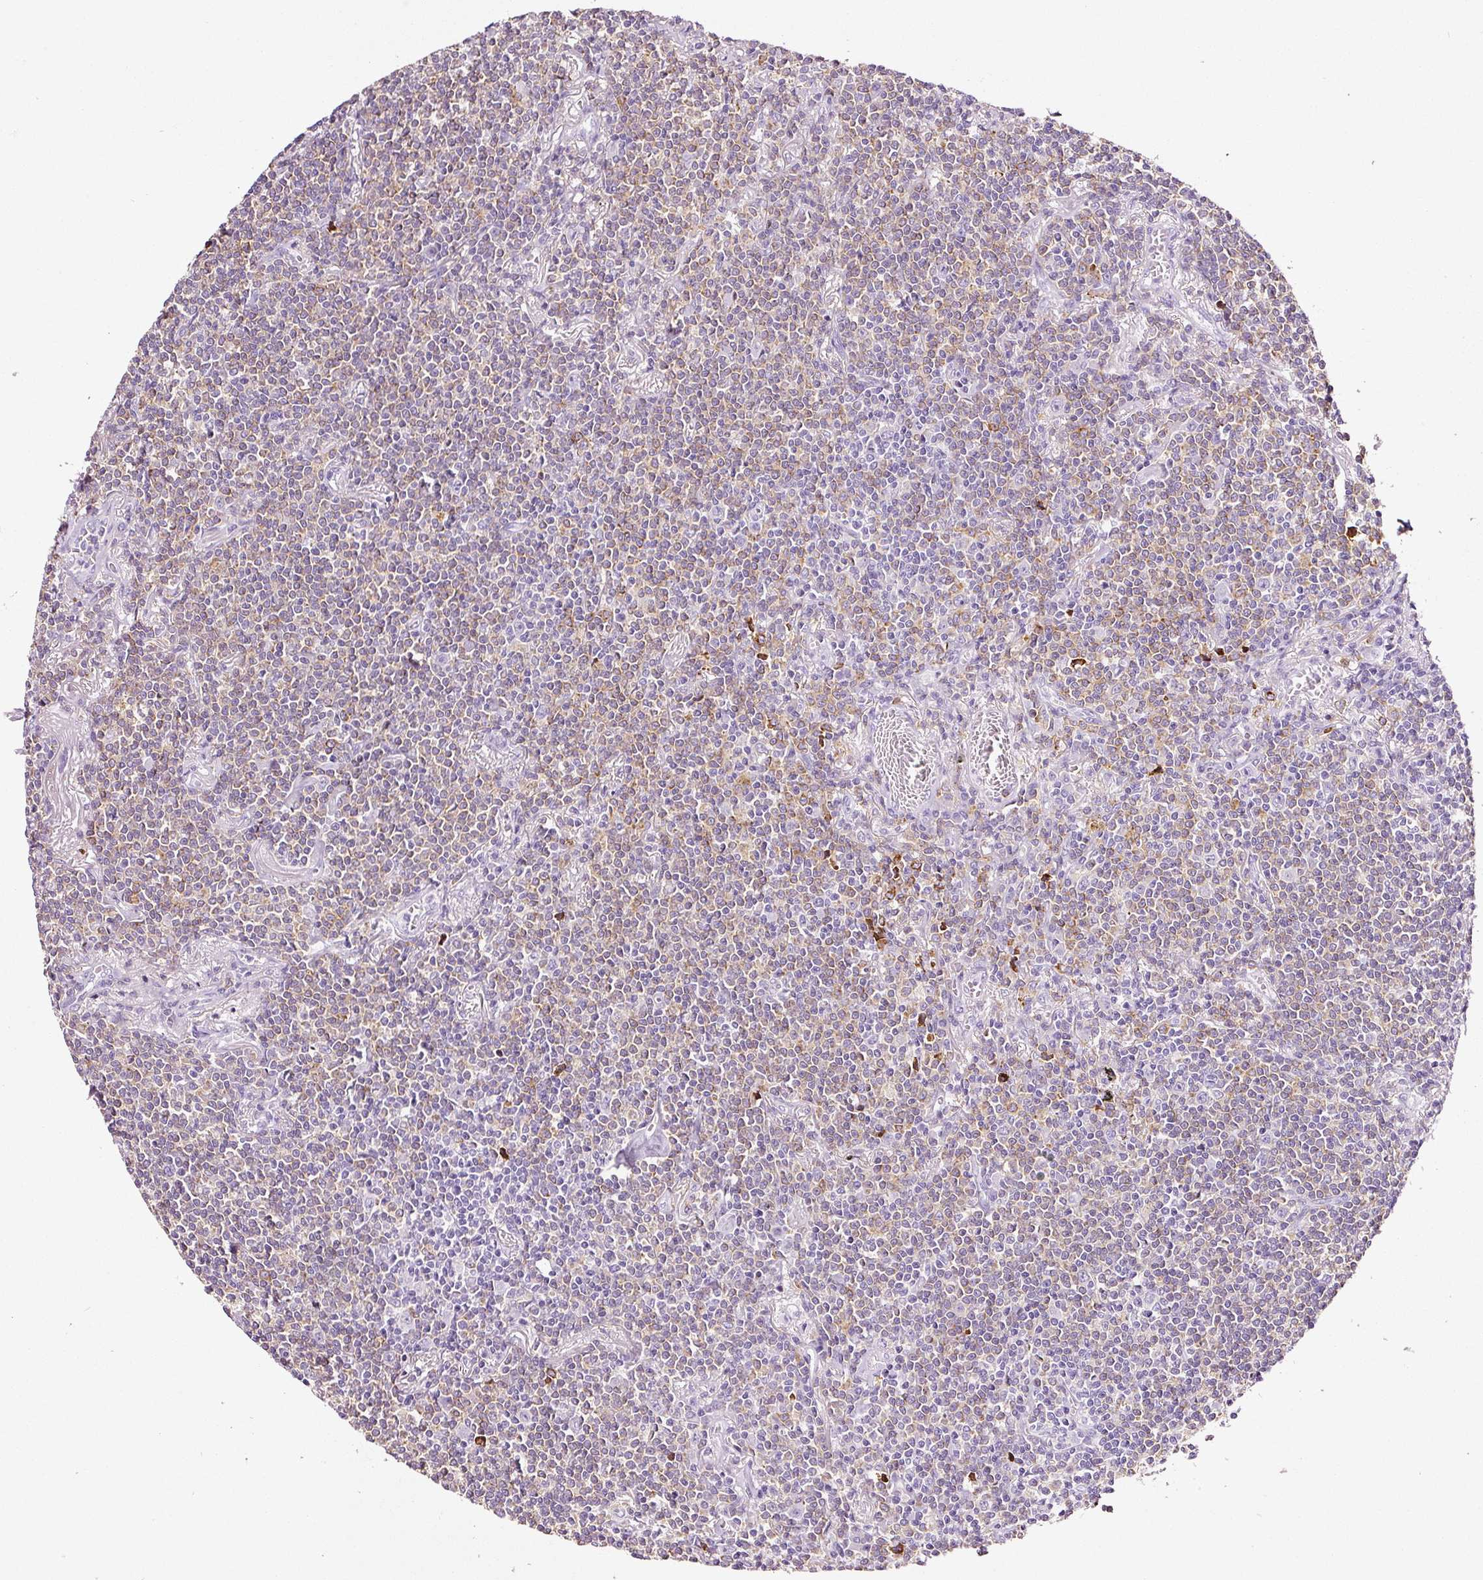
{"staining": {"intensity": "weak", "quantity": "25%-75%", "location": "cytoplasmic/membranous"}, "tissue": "lymphoma", "cell_type": "Tumor cells", "image_type": "cancer", "snomed": [{"axis": "morphology", "description": "Malignant lymphoma, non-Hodgkin's type, Low grade"}, {"axis": "topography", "description": "Lung"}], "caption": "Lymphoma was stained to show a protein in brown. There is low levels of weak cytoplasmic/membranous positivity in about 25%-75% of tumor cells.", "gene": "CYB561A3", "patient": {"sex": "female", "age": 71}}